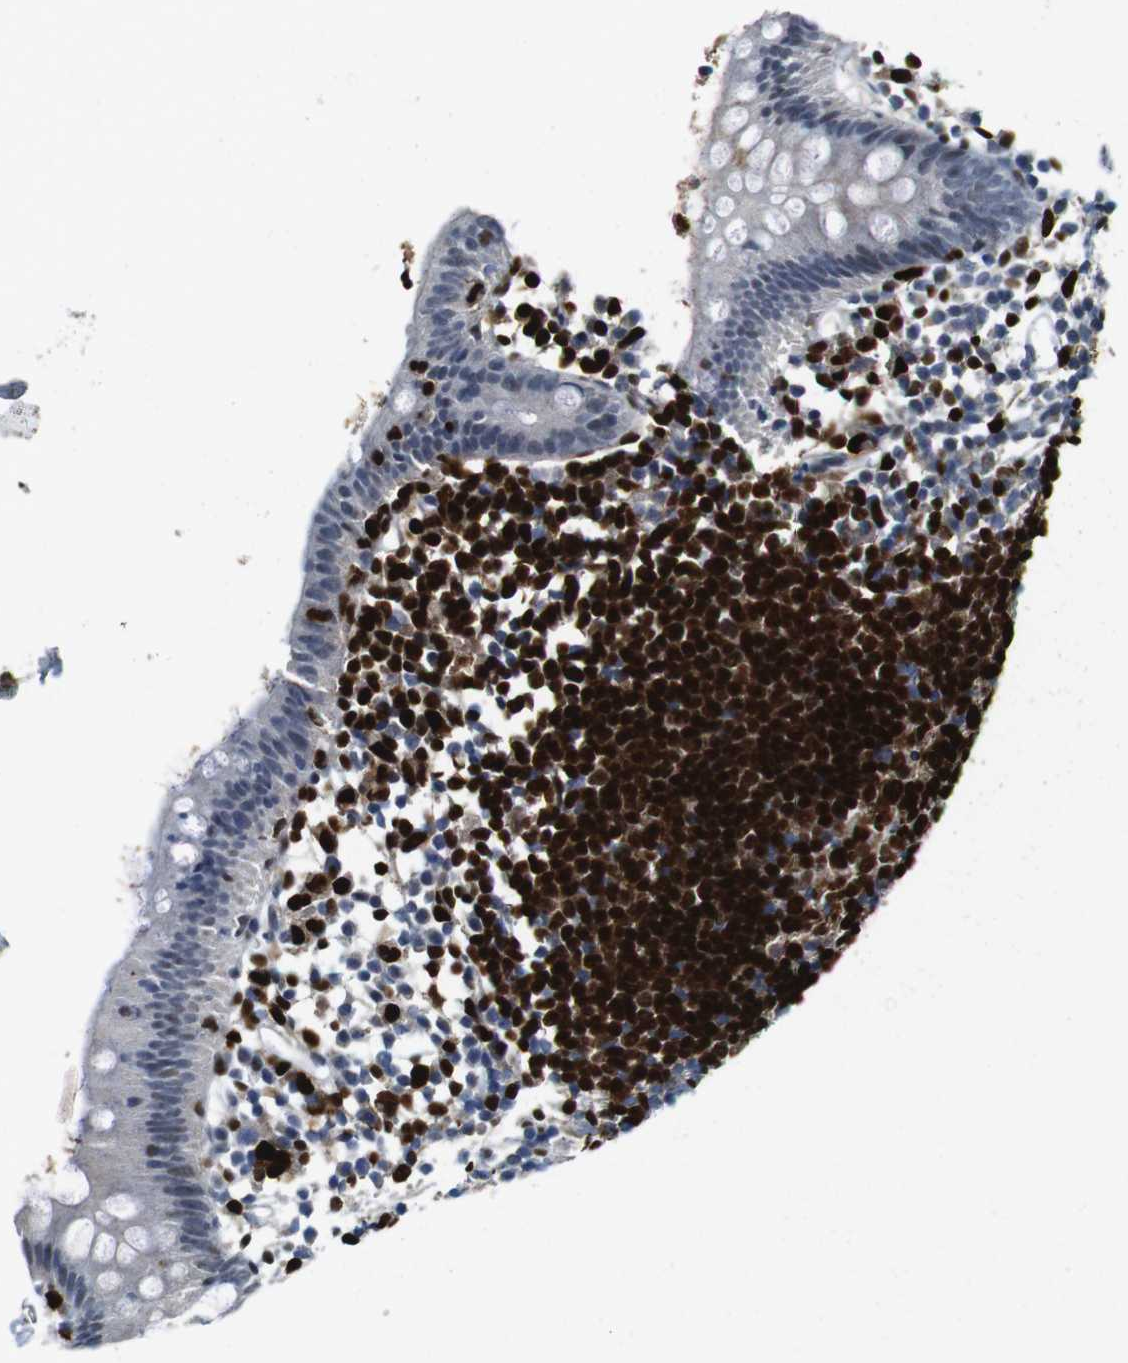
{"staining": {"intensity": "negative", "quantity": "none", "location": "none"}, "tissue": "appendix", "cell_type": "Glandular cells", "image_type": "normal", "snomed": [{"axis": "morphology", "description": "Normal tissue, NOS"}, {"axis": "topography", "description": "Appendix"}], "caption": "Immunohistochemistry (IHC) of normal appendix shows no staining in glandular cells.", "gene": "IRF8", "patient": {"sex": "female", "age": 20}}